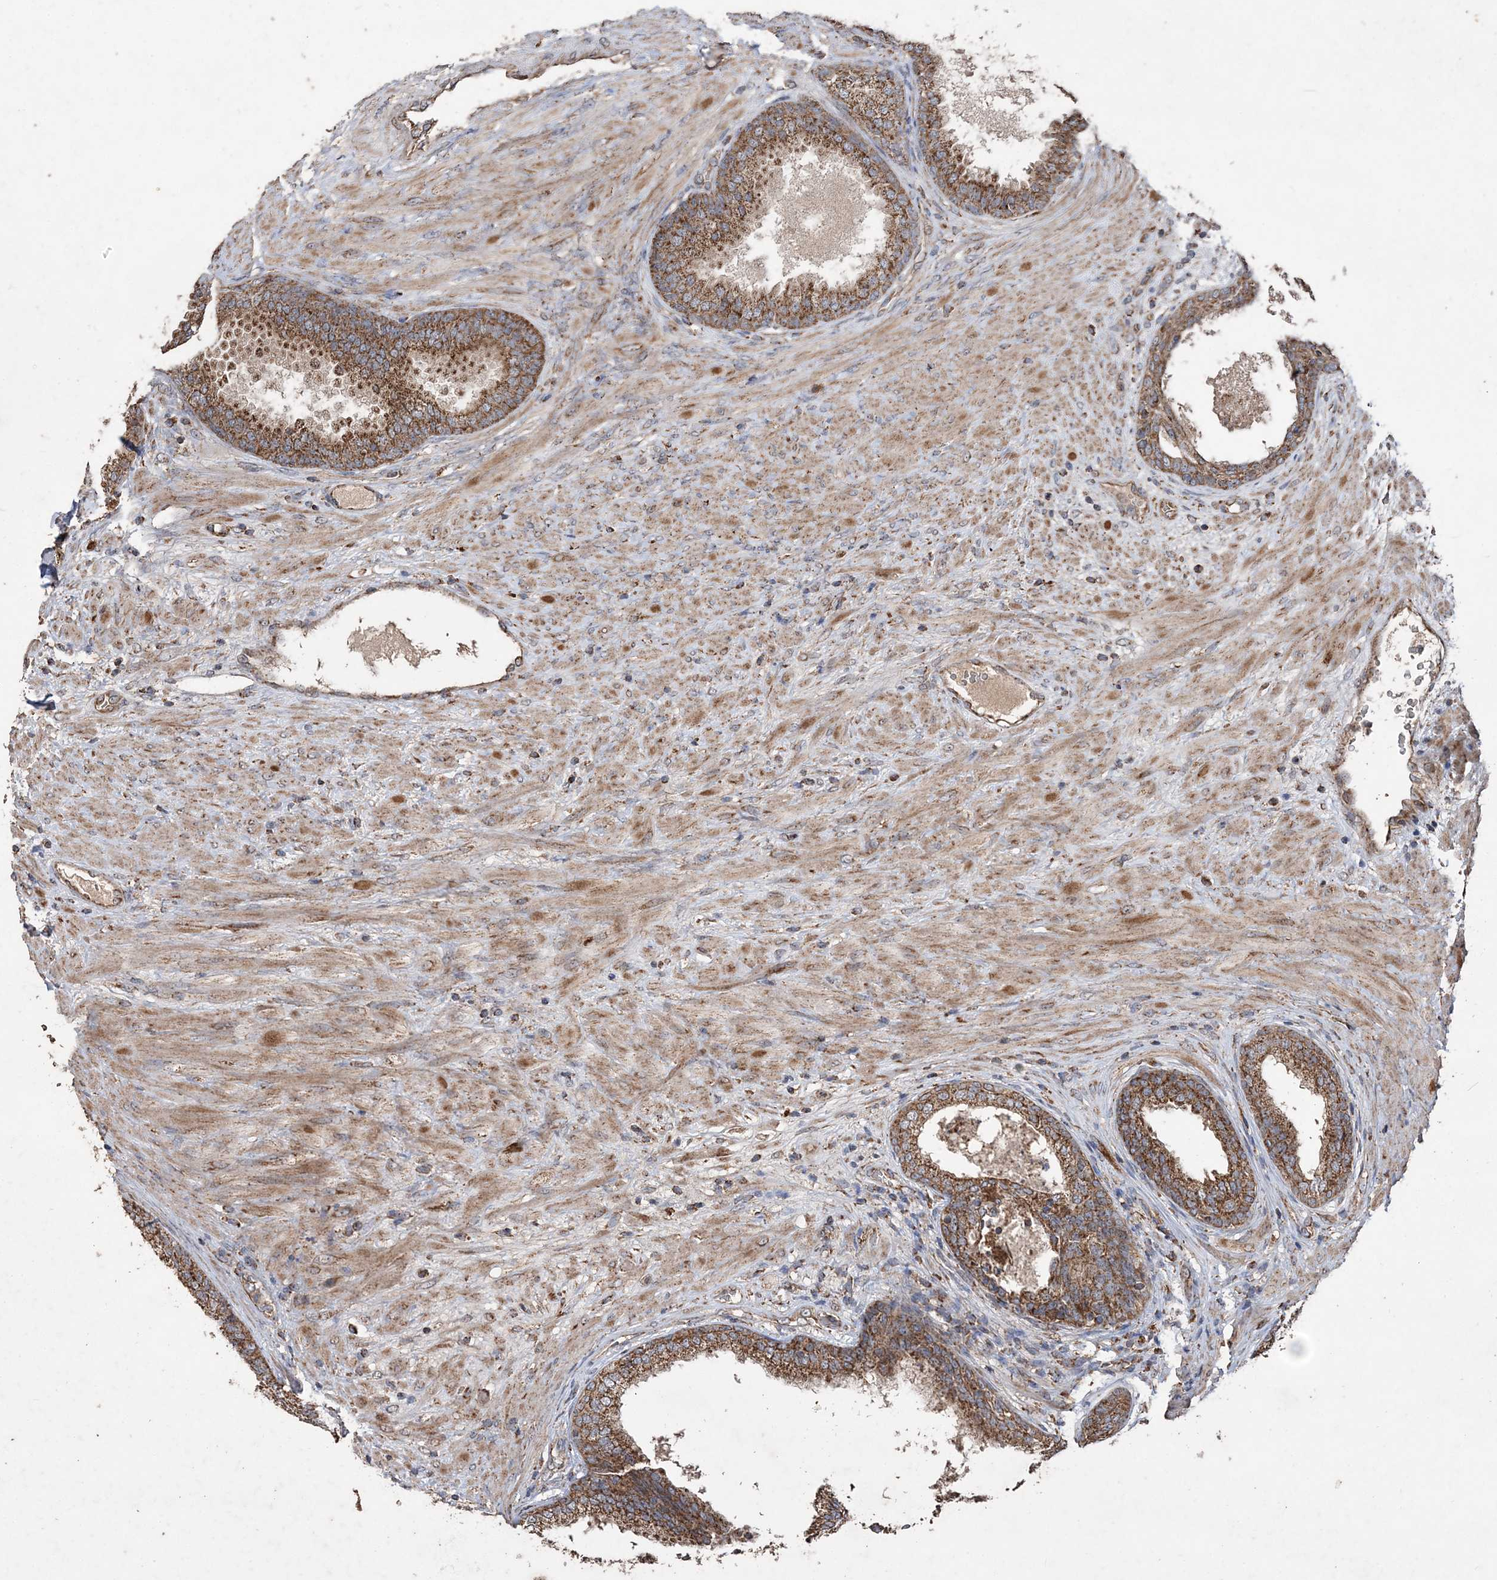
{"staining": {"intensity": "strong", "quantity": ">75%", "location": "cytoplasmic/membranous"}, "tissue": "prostate", "cell_type": "Glandular cells", "image_type": "normal", "snomed": [{"axis": "morphology", "description": "Normal tissue, NOS"}, {"axis": "topography", "description": "Prostate"}], "caption": "Immunohistochemical staining of normal human prostate shows strong cytoplasmic/membranous protein expression in about >75% of glandular cells. (DAB (3,3'-diaminobenzidine) IHC with brightfield microscopy, high magnification).", "gene": "POC5", "patient": {"sex": "male", "age": 76}}